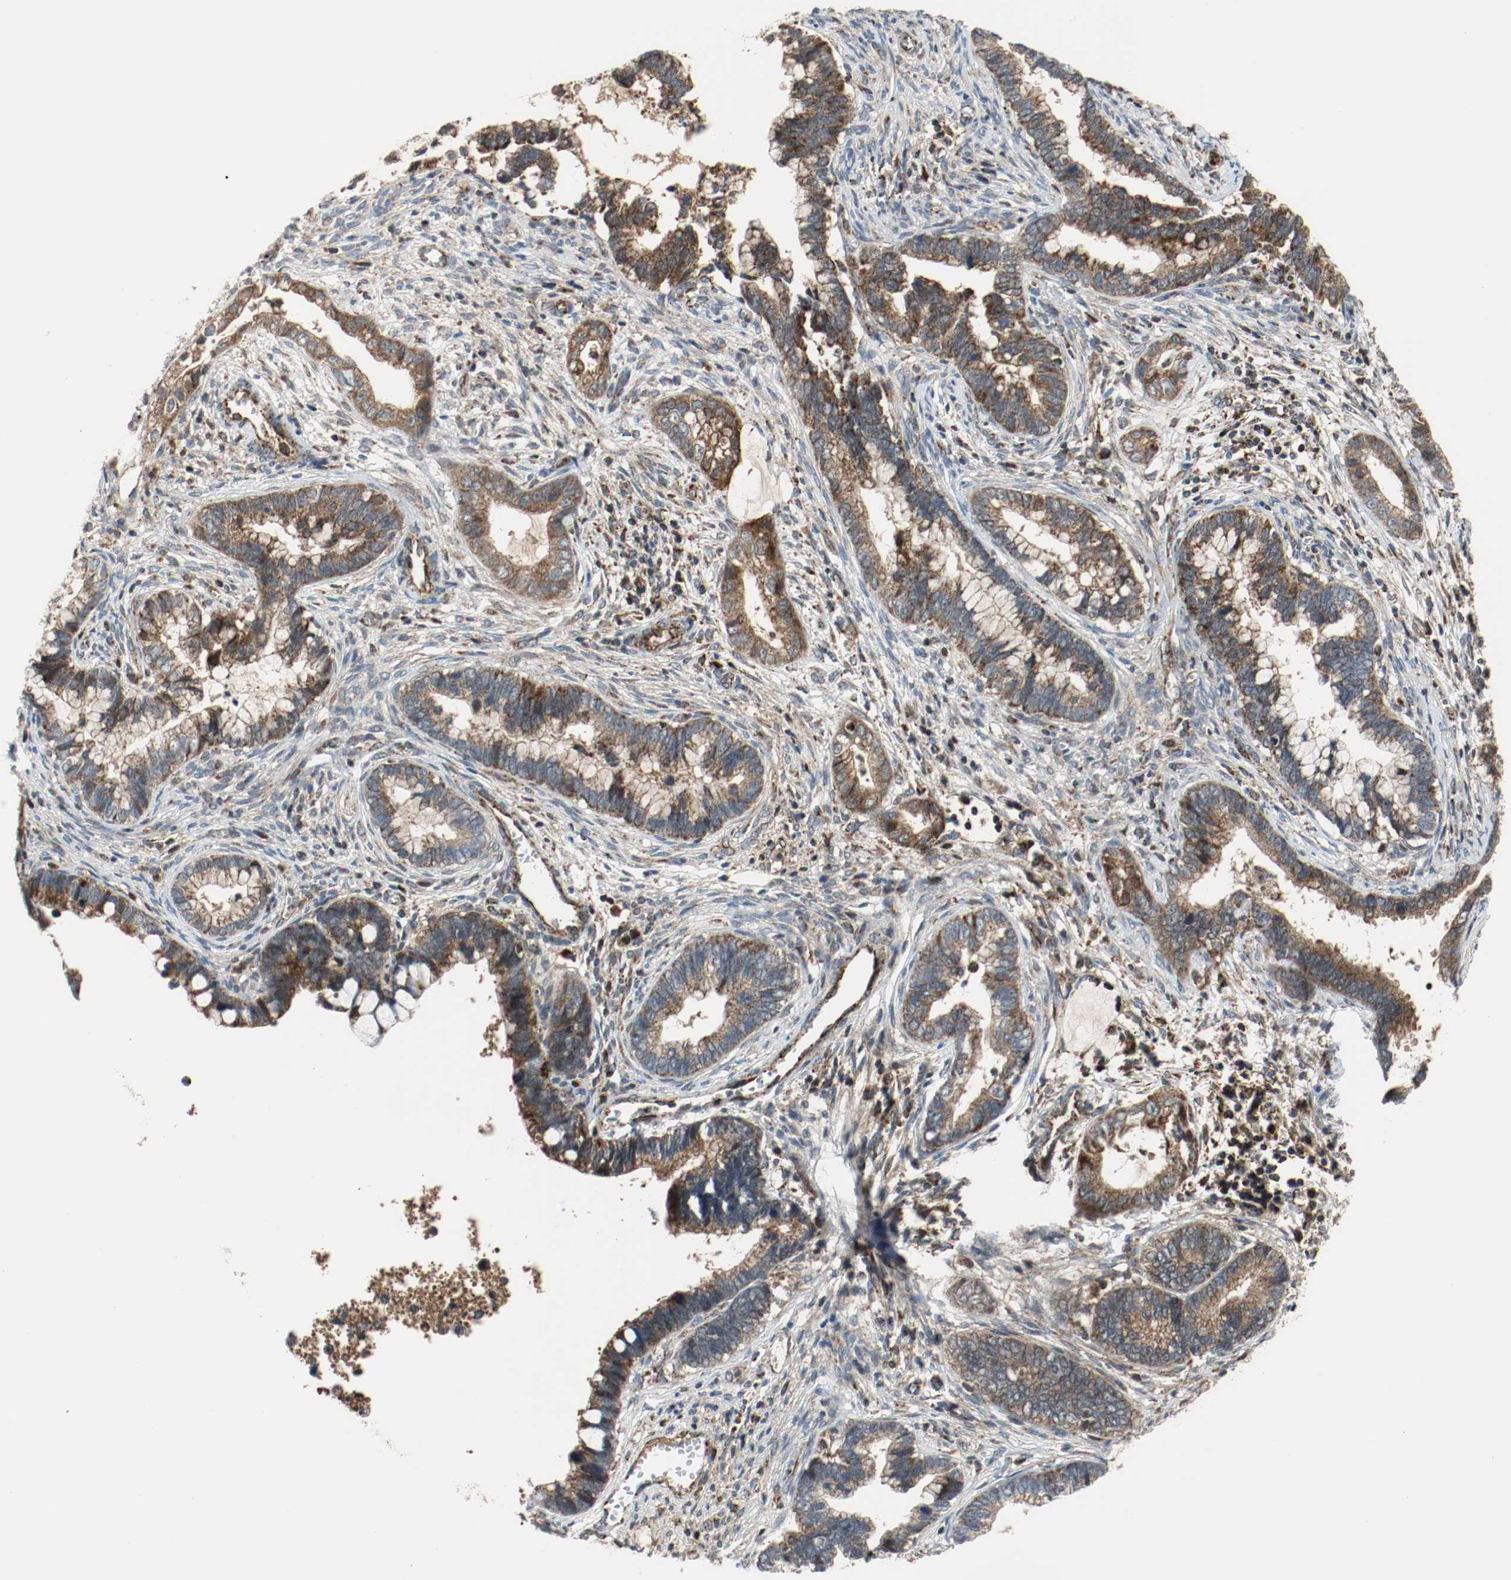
{"staining": {"intensity": "strong", "quantity": ">75%", "location": "cytoplasmic/membranous"}, "tissue": "cervical cancer", "cell_type": "Tumor cells", "image_type": "cancer", "snomed": [{"axis": "morphology", "description": "Adenocarcinoma, NOS"}, {"axis": "topography", "description": "Cervix"}], "caption": "Cervical cancer stained with a protein marker exhibits strong staining in tumor cells.", "gene": "TXNRD1", "patient": {"sex": "female", "age": 44}}